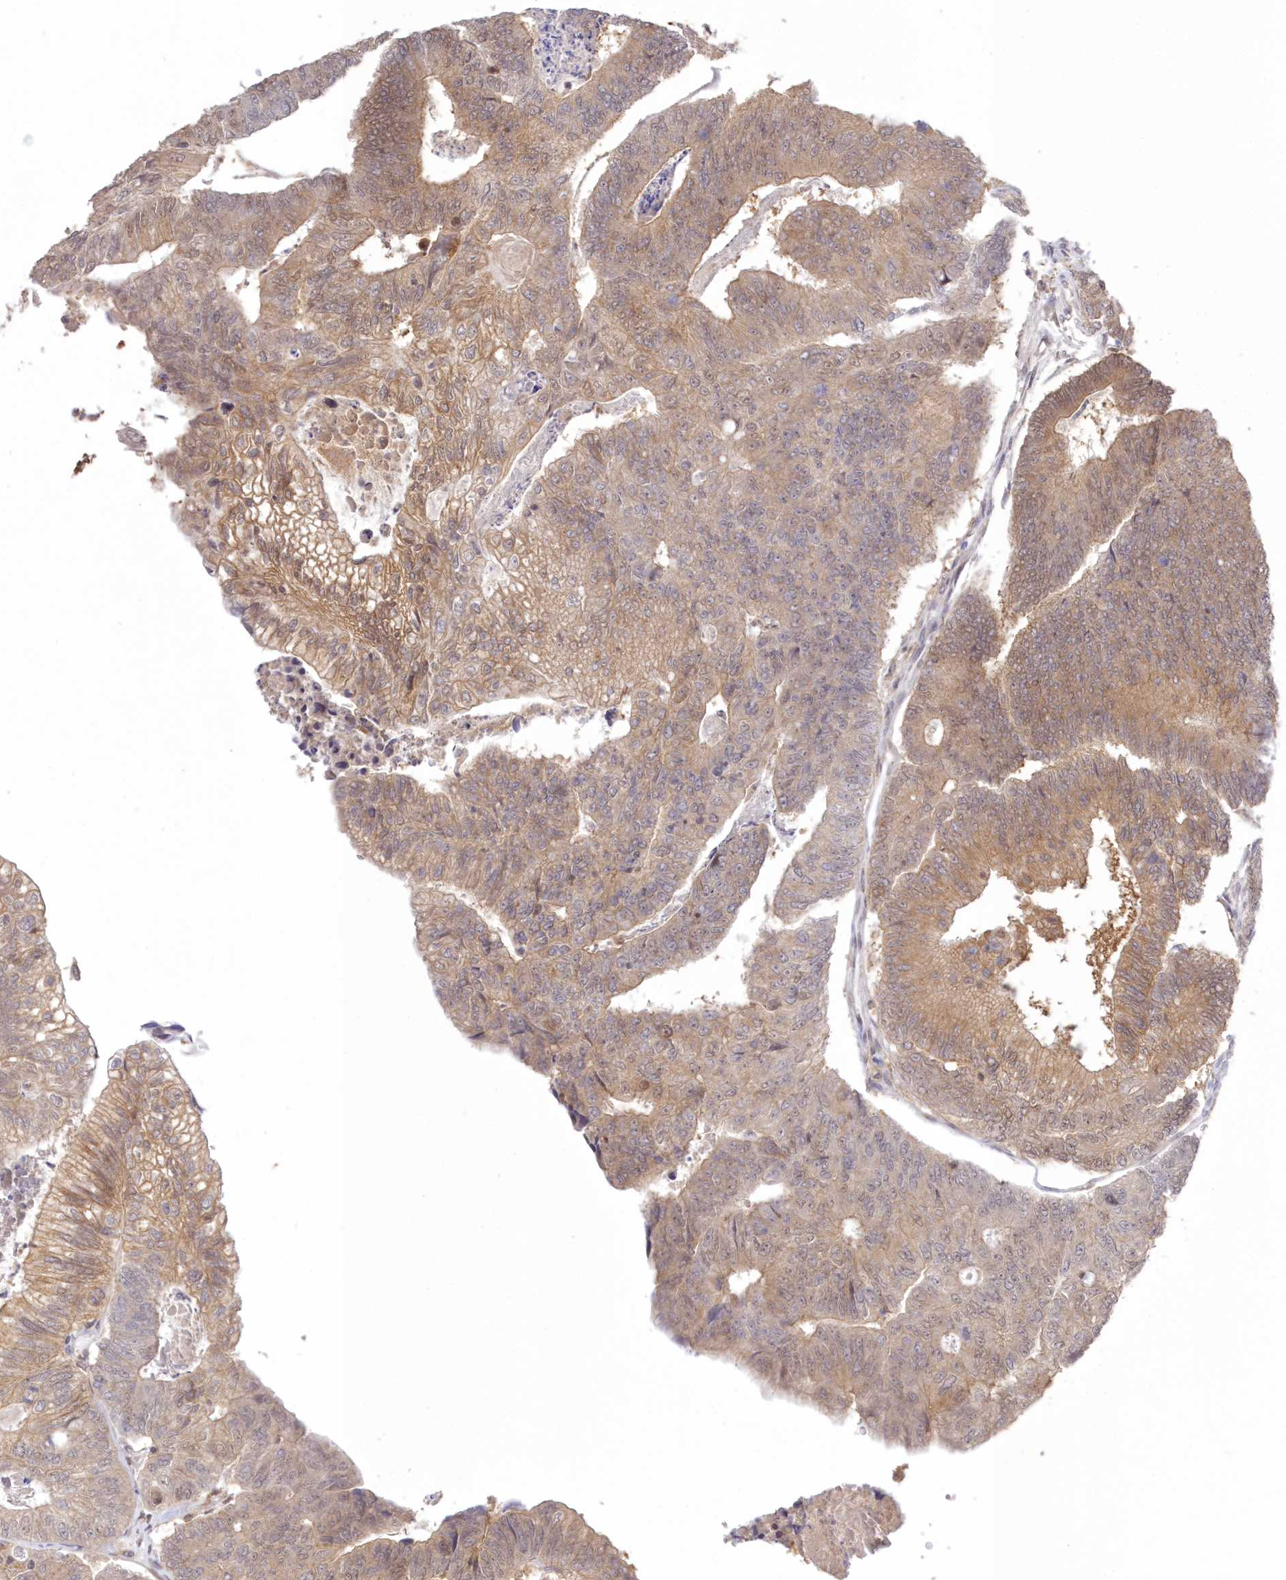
{"staining": {"intensity": "moderate", "quantity": ">75%", "location": "cytoplasmic/membranous"}, "tissue": "colorectal cancer", "cell_type": "Tumor cells", "image_type": "cancer", "snomed": [{"axis": "morphology", "description": "Adenocarcinoma, NOS"}, {"axis": "topography", "description": "Colon"}], "caption": "Approximately >75% of tumor cells in adenocarcinoma (colorectal) demonstrate moderate cytoplasmic/membranous protein expression as visualized by brown immunohistochemical staining.", "gene": "RNPEP", "patient": {"sex": "female", "age": 67}}